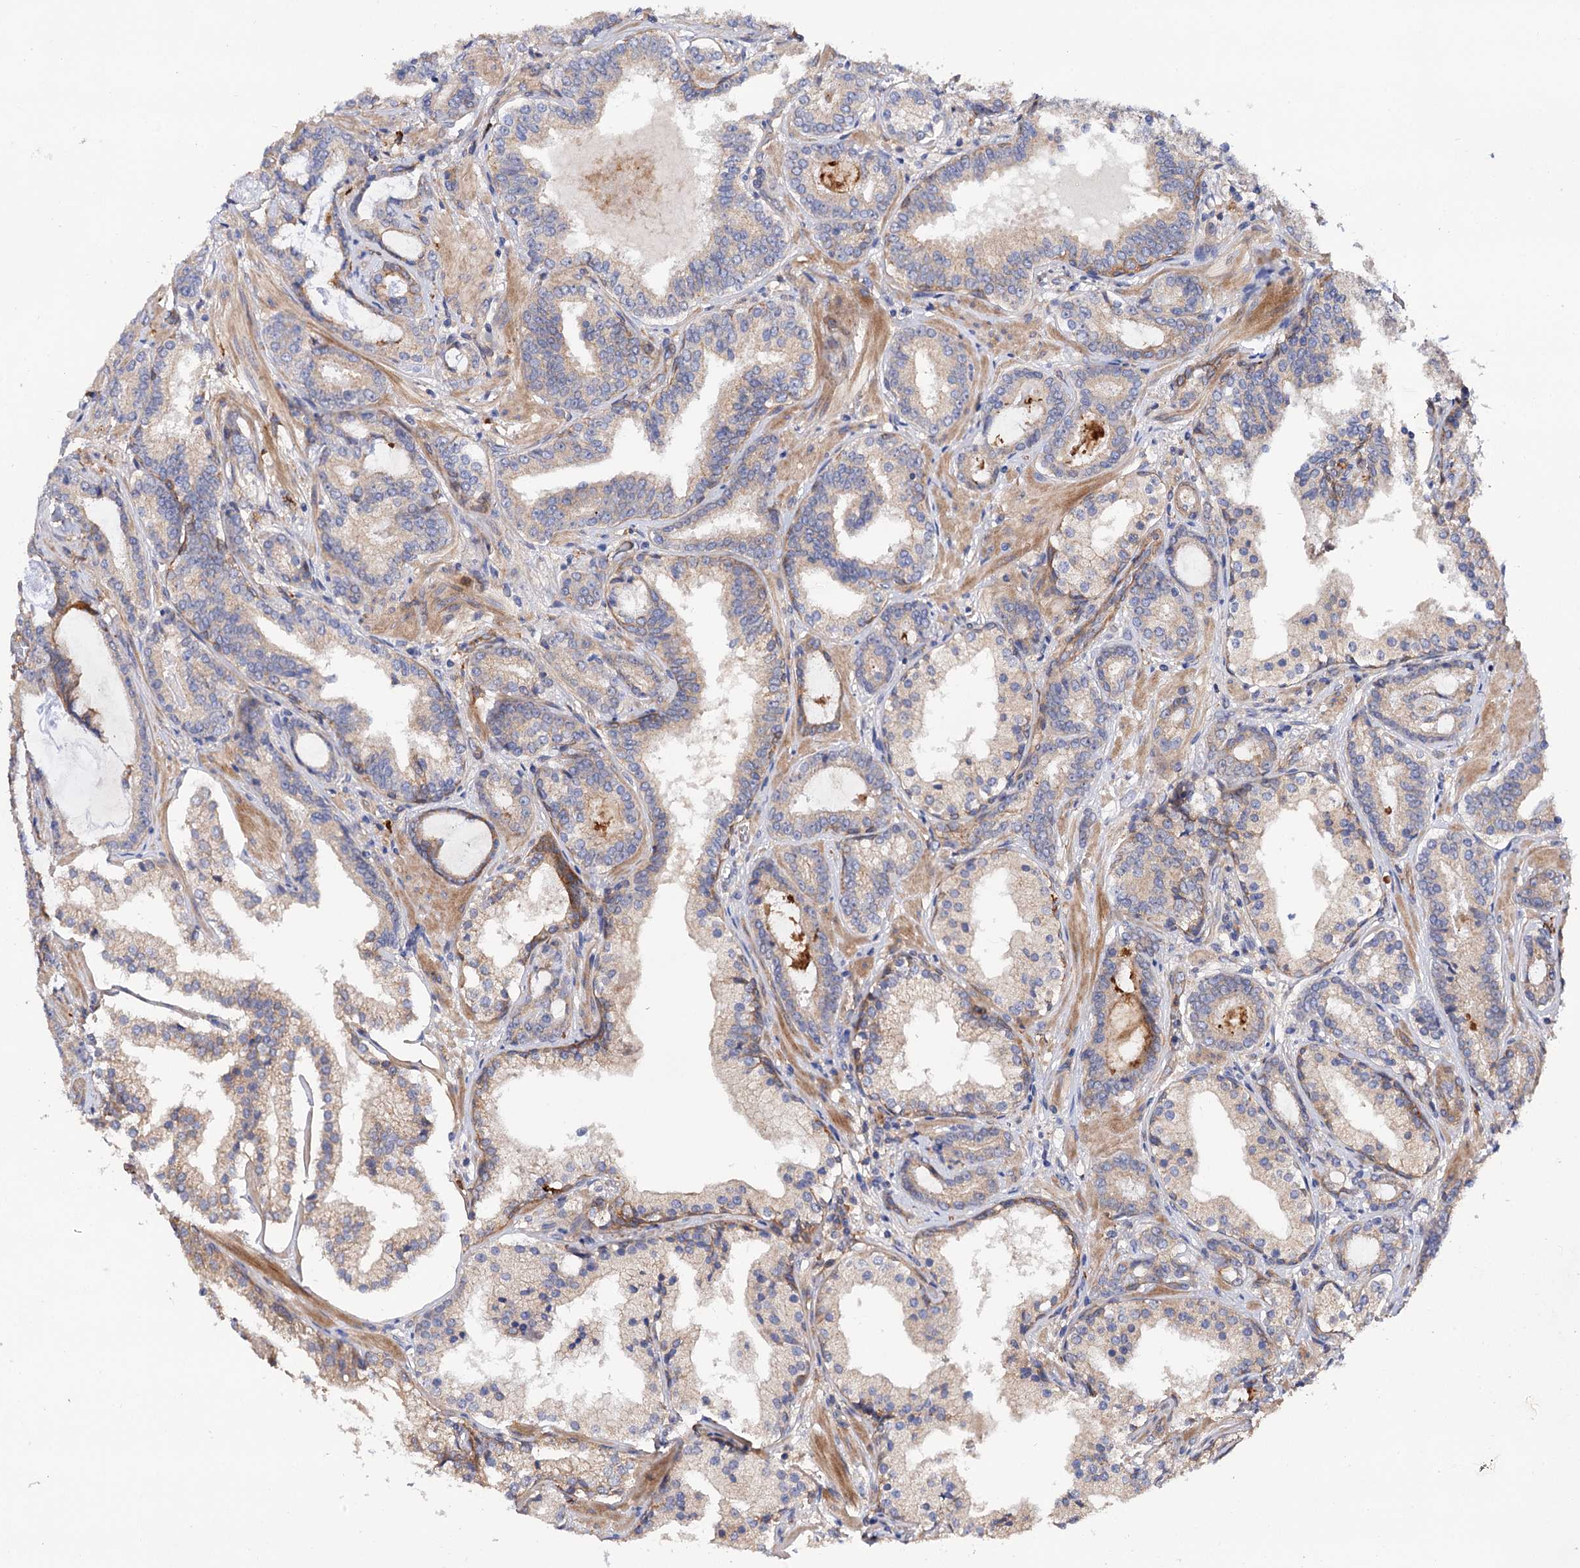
{"staining": {"intensity": "negative", "quantity": "none", "location": "none"}, "tissue": "prostate cancer", "cell_type": "Tumor cells", "image_type": "cancer", "snomed": [{"axis": "morphology", "description": "Adenocarcinoma, High grade"}, {"axis": "topography", "description": "Prostate"}], "caption": "High magnification brightfield microscopy of prostate cancer stained with DAB (brown) and counterstained with hematoxylin (blue): tumor cells show no significant positivity.", "gene": "CSAD", "patient": {"sex": "male", "age": 58}}